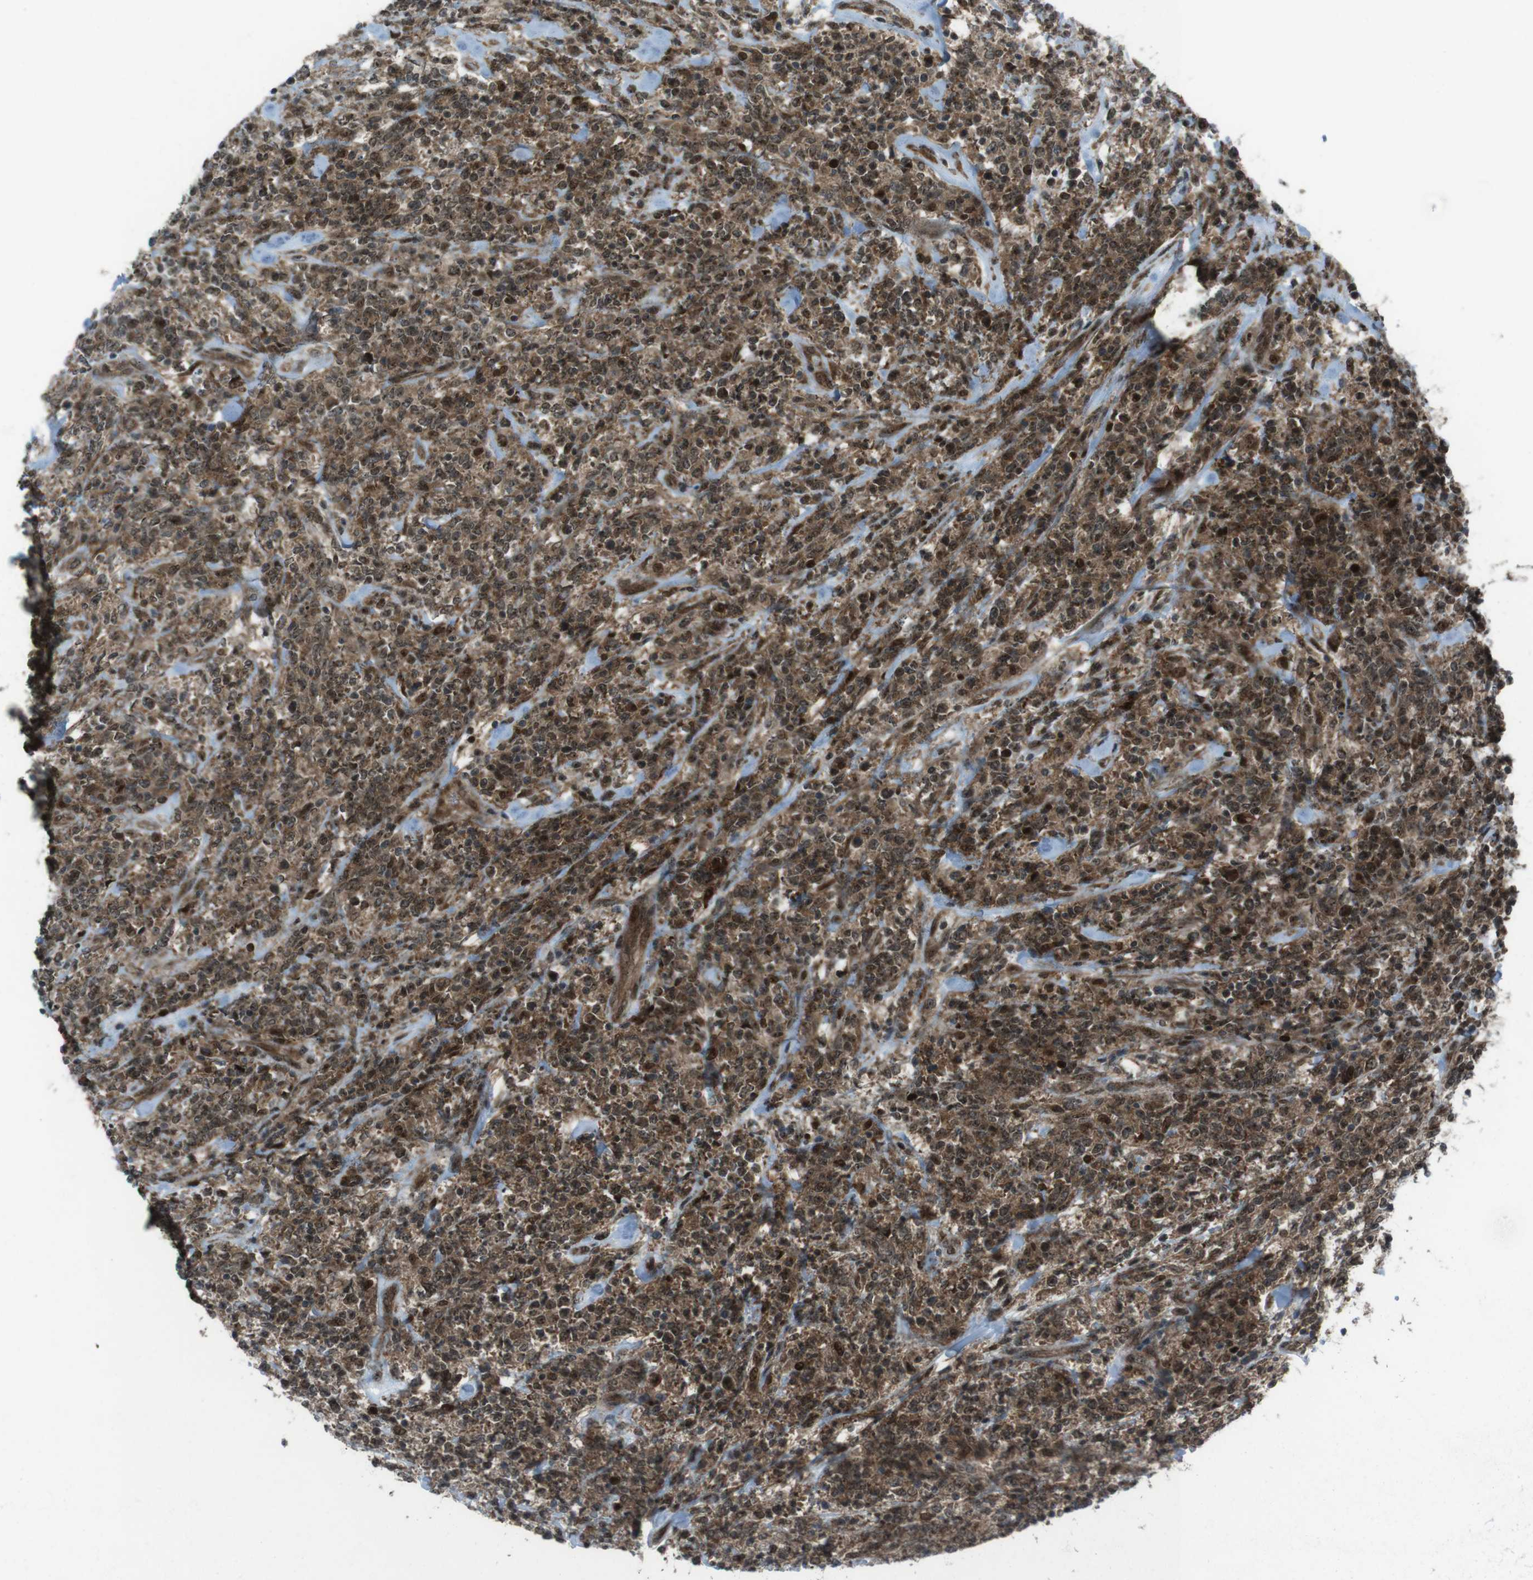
{"staining": {"intensity": "moderate", "quantity": ">75%", "location": "cytoplasmic/membranous"}, "tissue": "lymphoma", "cell_type": "Tumor cells", "image_type": "cancer", "snomed": [{"axis": "morphology", "description": "Malignant lymphoma, non-Hodgkin's type, High grade"}, {"axis": "topography", "description": "Soft tissue"}], "caption": "The immunohistochemical stain shows moderate cytoplasmic/membranous positivity in tumor cells of malignant lymphoma, non-Hodgkin's type (high-grade) tissue. (IHC, brightfield microscopy, high magnification).", "gene": "CSNK1D", "patient": {"sex": "male", "age": 18}}